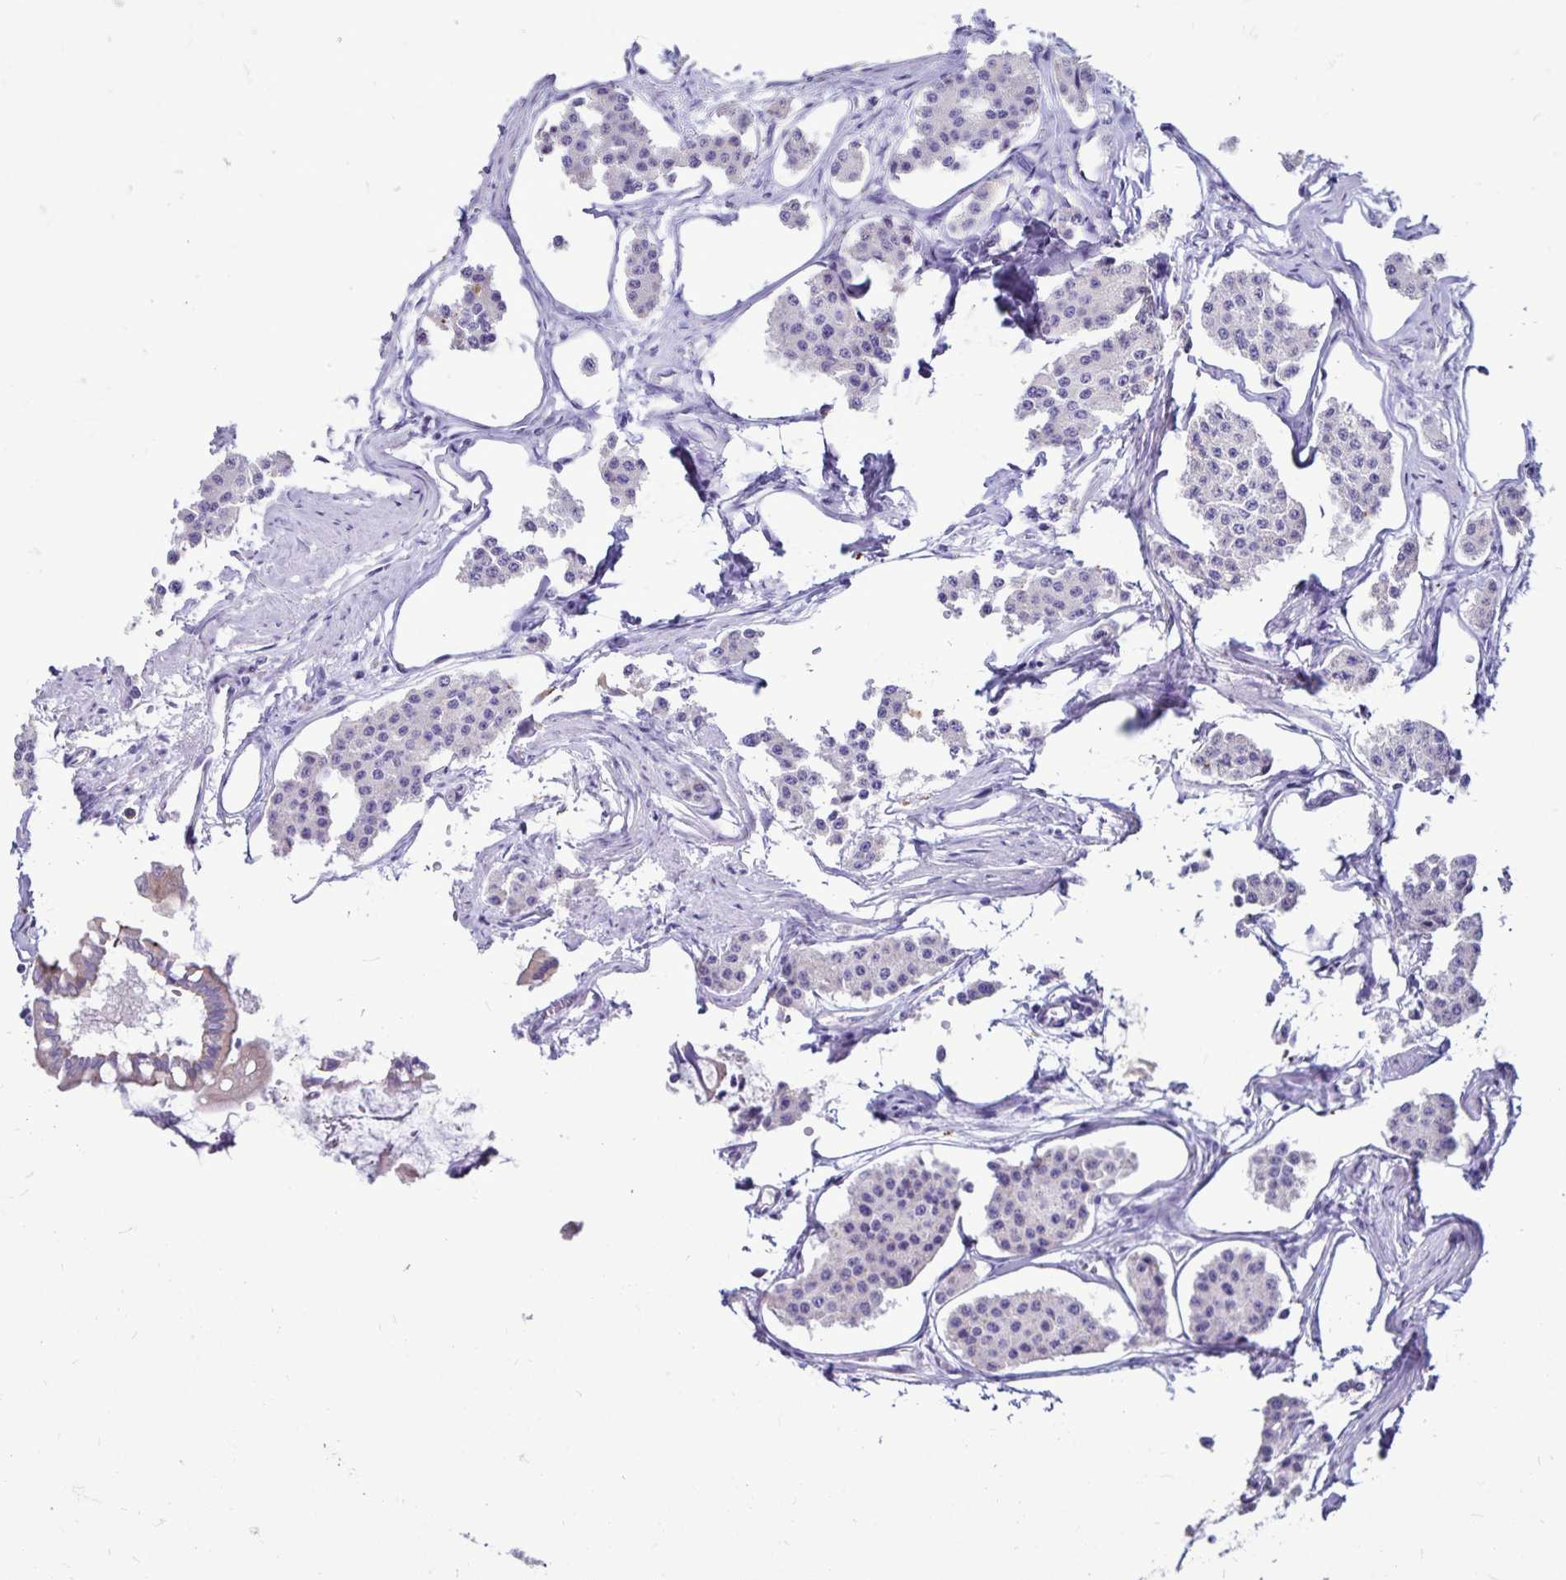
{"staining": {"intensity": "negative", "quantity": "none", "location": "none"}, "tissue": "carcinoid", "cell_type": "Tumor cells", "image_type": "cancer", "snomed": [{"axis": "morphology", "description": "Carcinoid, malignant, NOS"}, {"axis": "topography", "description": "Small intestine"}], "caption": "The immunohistochemistry photomicrograph has no significant expression in tumor cells of carcinoid tissue.", "gene": "EVPL", "patient": {"sex": "female", "age": 65}}